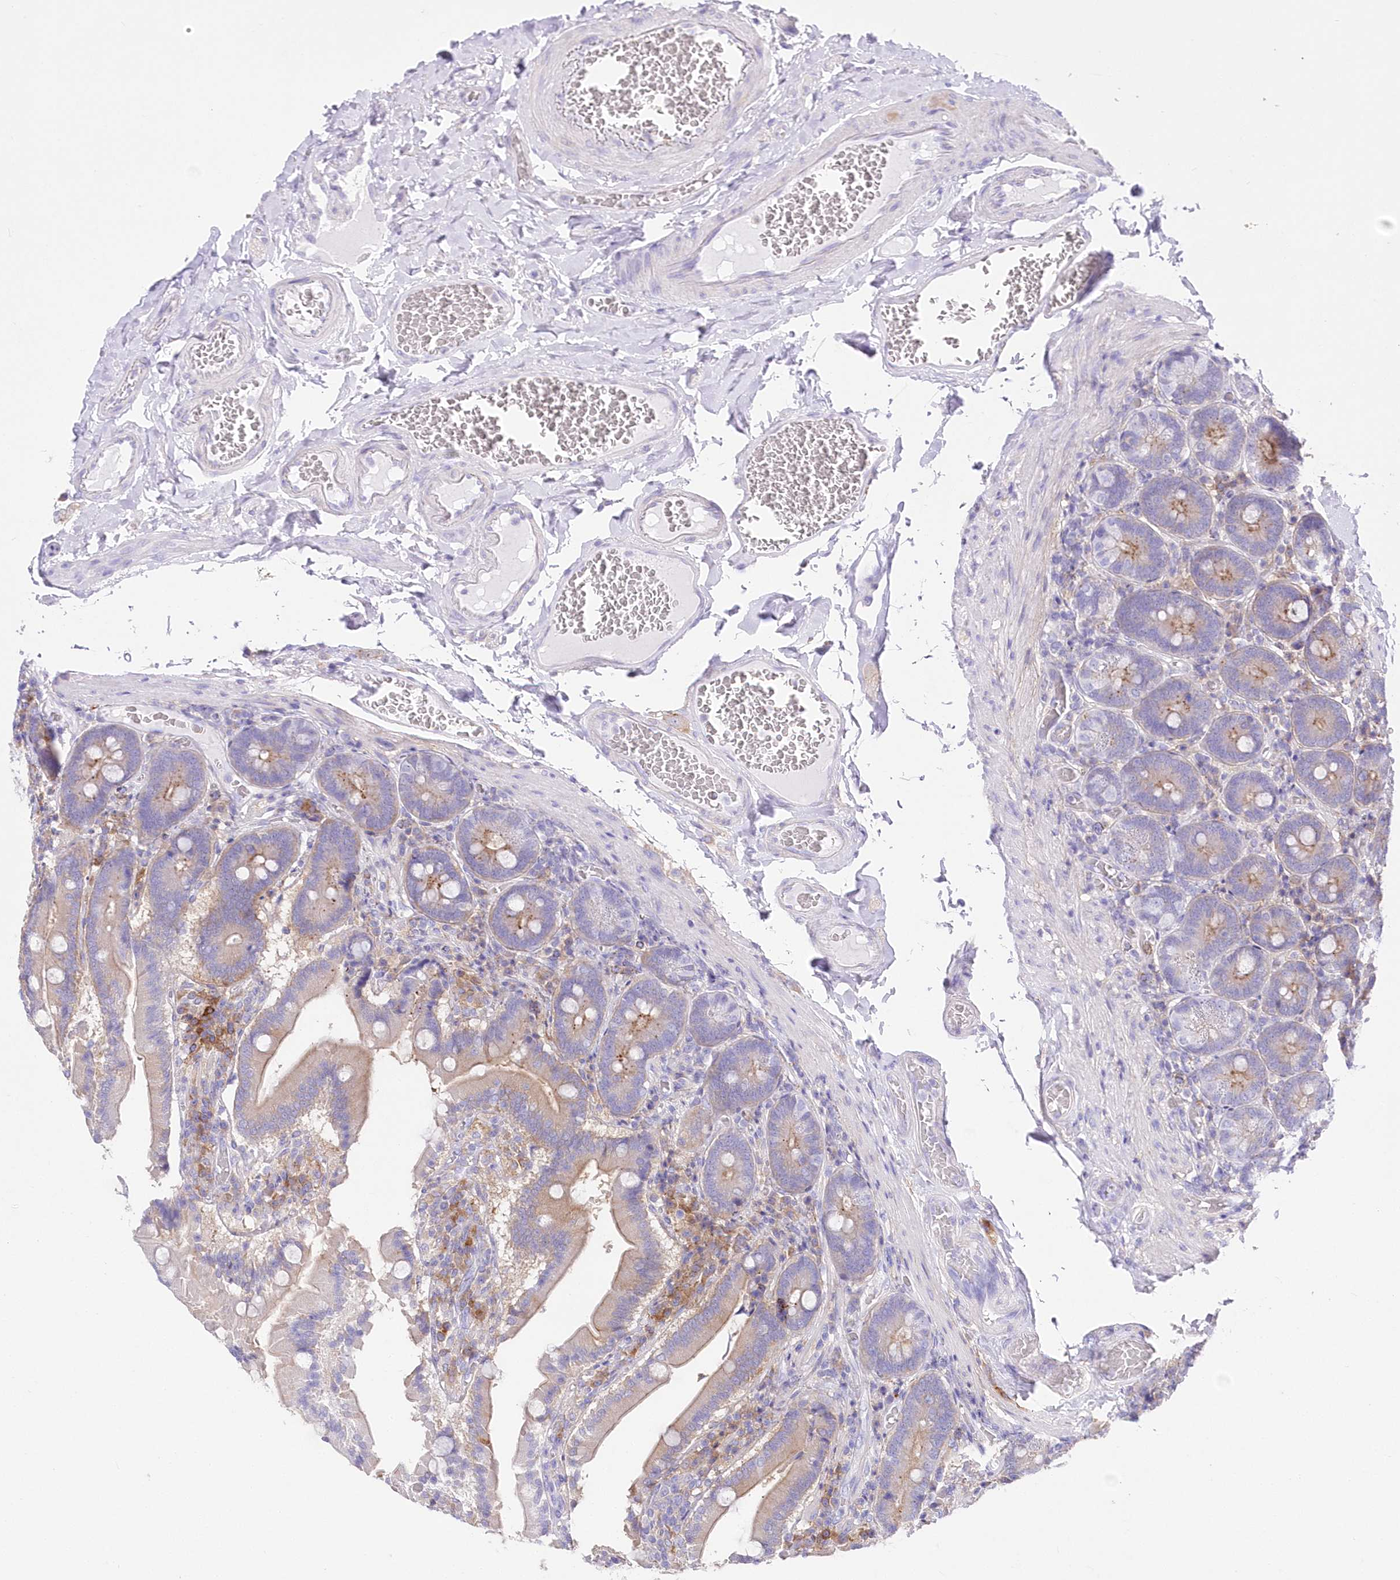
{"staining": {"intensity": "moderate", "quantity": "25%-75%", "location": "cytoplasmic/membranous"}, "tissue": "duodenum", "cell_type": "Glandular cells", "image_type": "normal", "snomed": [{"axis": "morphology", "description": "Normal tissue, NOS"}, {"axis": "topography", "description": "Duodenum"}], "caption": "A high-resolution histopathology image shows immunohistochemistry staining of benign duodenum, which displays moderate cytoplasmic/membranous positivity in about 25%-75% of glandular cells.", "gene": "DNAJC19", "patient": {"sex": "female", "age": 62}}